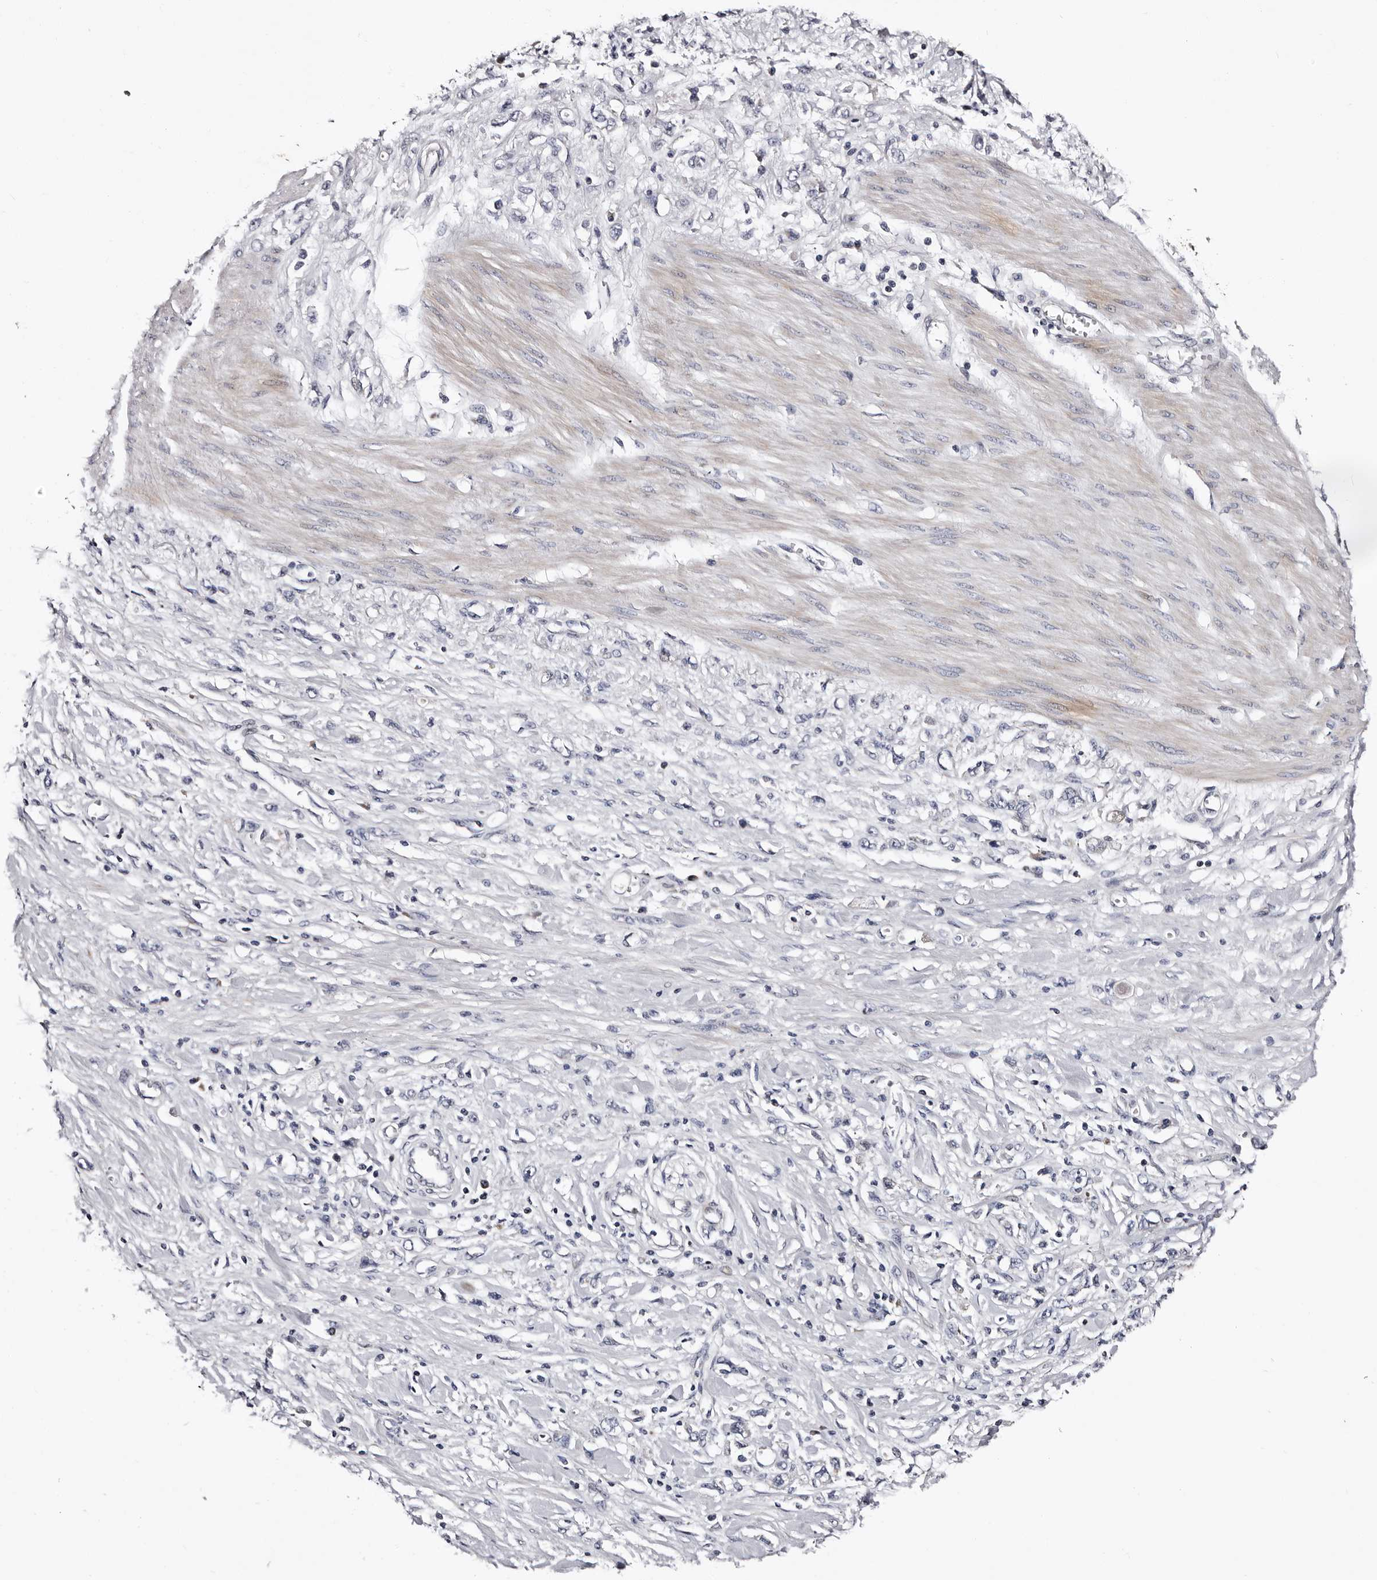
{"staining": {"intensity": "negative", "quantity": "none", "location": "none"}, "tissue": "stomach cancer", "cell_type": "Tumor cells", "image_type": "cancer", "snomed": [{"axis": "morphology", "description": "Adenocarcinoma, NOS"}, {"axis": "topography", "description": "Stomach"}], "caption": "This is a photomicrograph of immunohistochemistry (IHC) staining of stomach cancer, which shows no staining in tumor cells.", "gene": "TAF4B", "patient": {"sex": "female", "age": 76}}